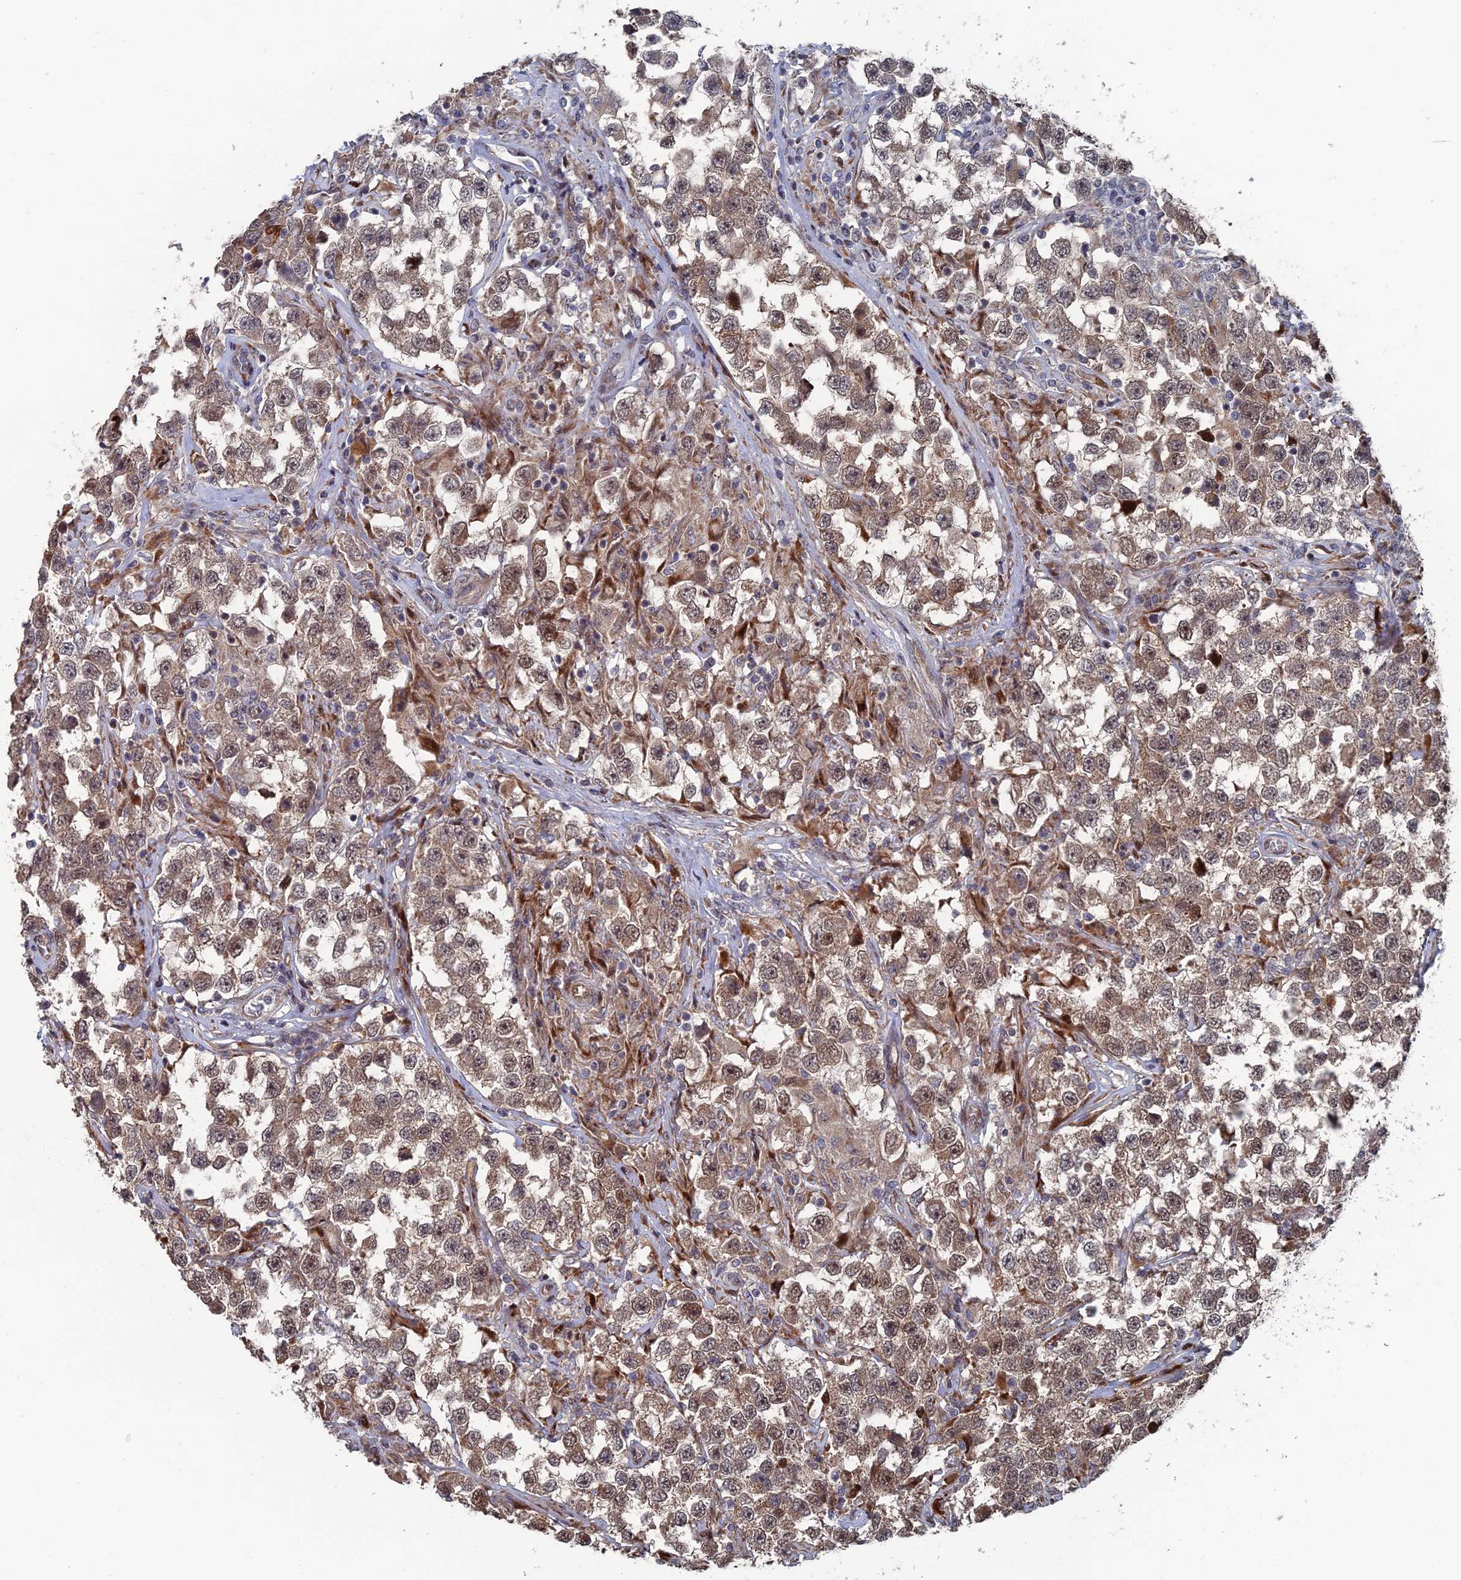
{"staining": {"intensity": "moderate", "quantity": "25%-75%", "location": "cytoplasmic/membranous,nuclear"}, "tissue": "testis cancer", "cell_type": "Tumor cells", "image_type": "cancer", "snomed": [{"axis": "morphology", "description": "Seminoma, NOS"}, {"axis": "topography", "description": "Testis"}], "caption": "Brown immunohistochemical staining in seminoma (testis) demonstrates moderate cytoplasmic/membranous and nuclear staining in about 25%-75% of tumor cells.", "gene": "GTF2IRD1", "patient": {"sex": "male", "age": 46}}